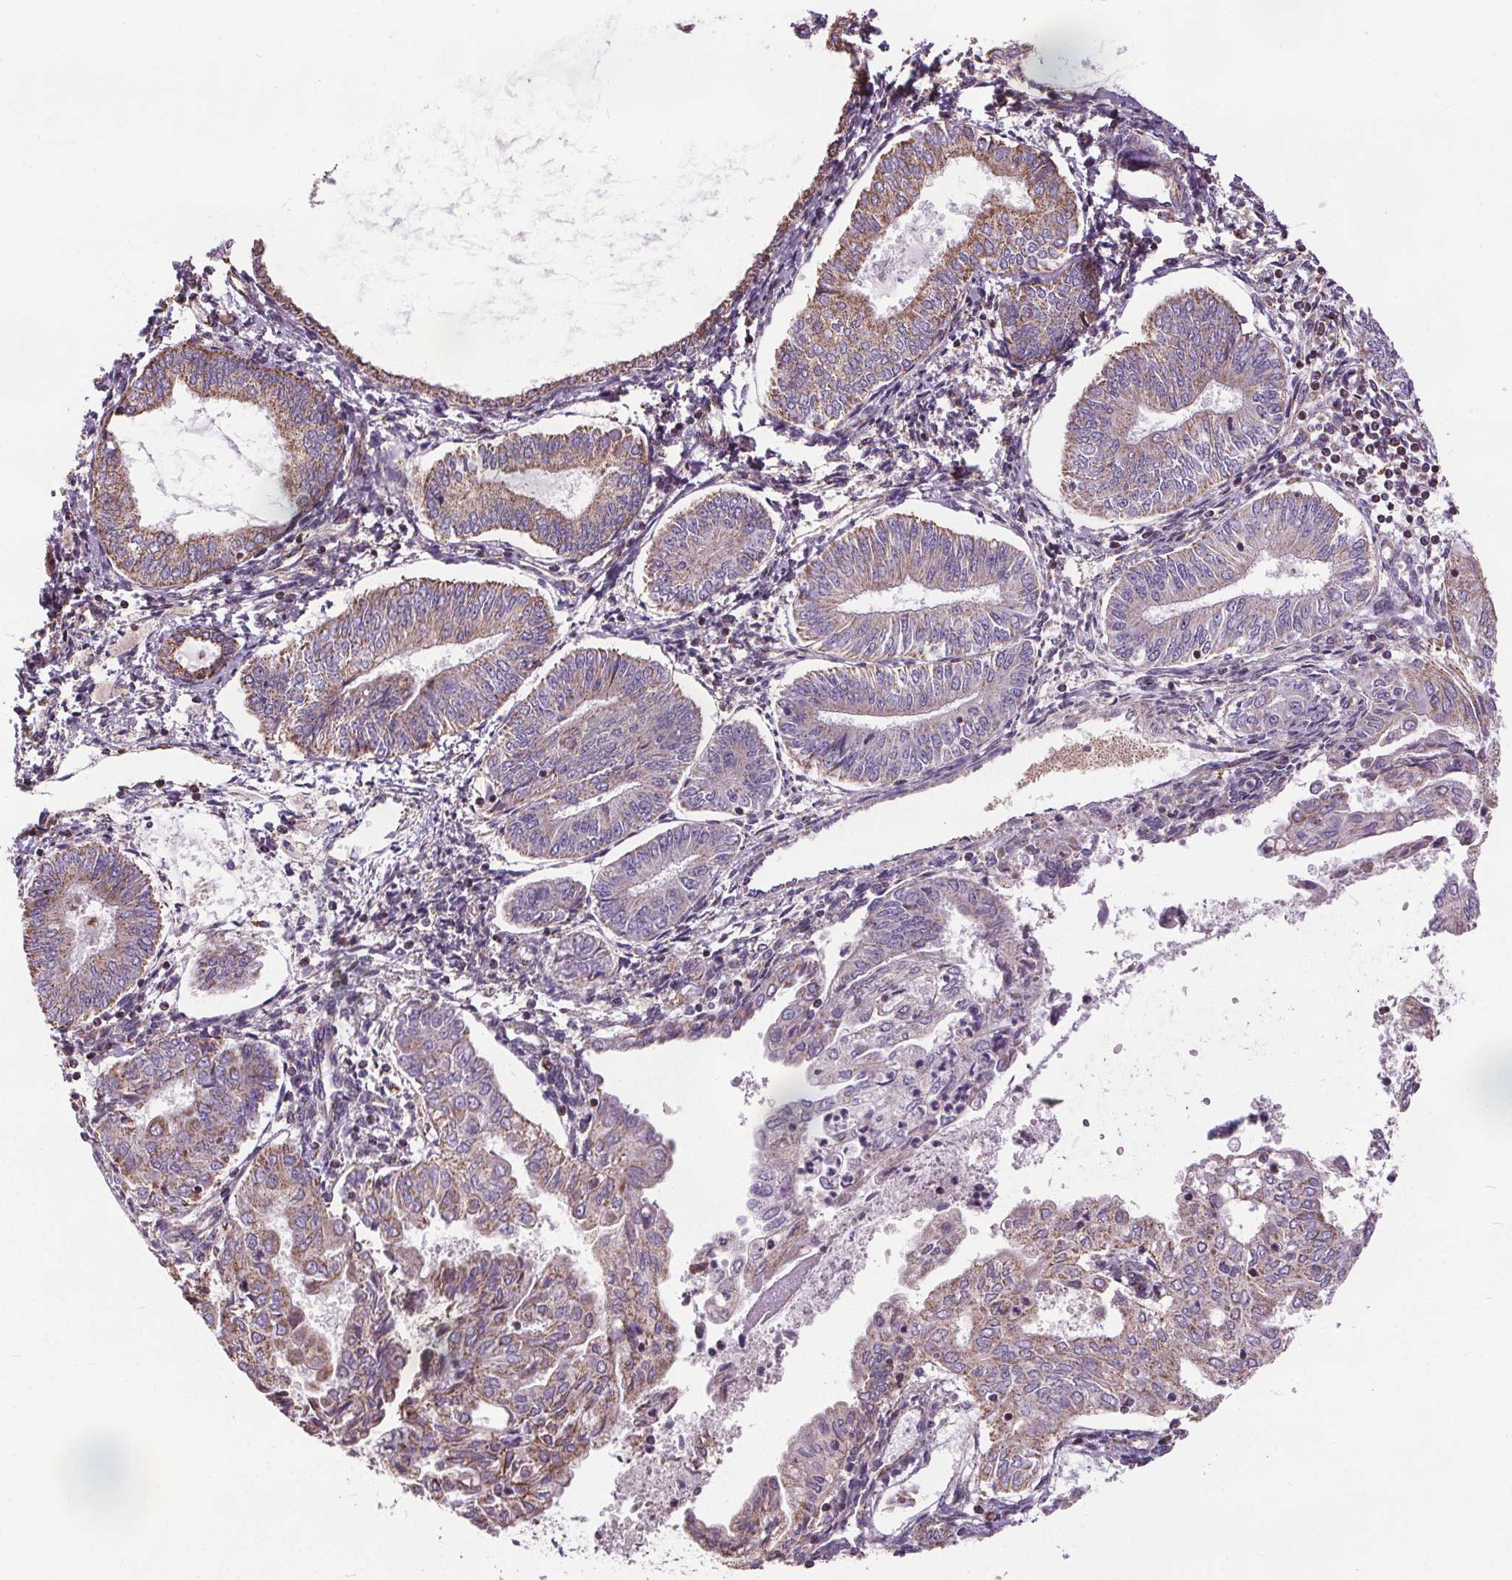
{"staining": {"intensity": "moderate", "quantity": "25%-75%", "location": "cytoplasmic/membranous"}, "tissue": "endometrial cancer", "cell_type": "Tumor cells", "image_type": "cancer", "snomed": [{"axis": "morphology", "description": "Adenocarcinoma, NOS"}, {"axis": "topography", "description": "Endometrium"}], "caption": "Immunohistochemical staining of human endometrial adenocarcinoma displays moderate cytoplasmic/membranous protein positivity in approximately 25%-75% of tumor cells.", "gene": "ZNF548", "patient": {"sex": "female", "age": 68}}